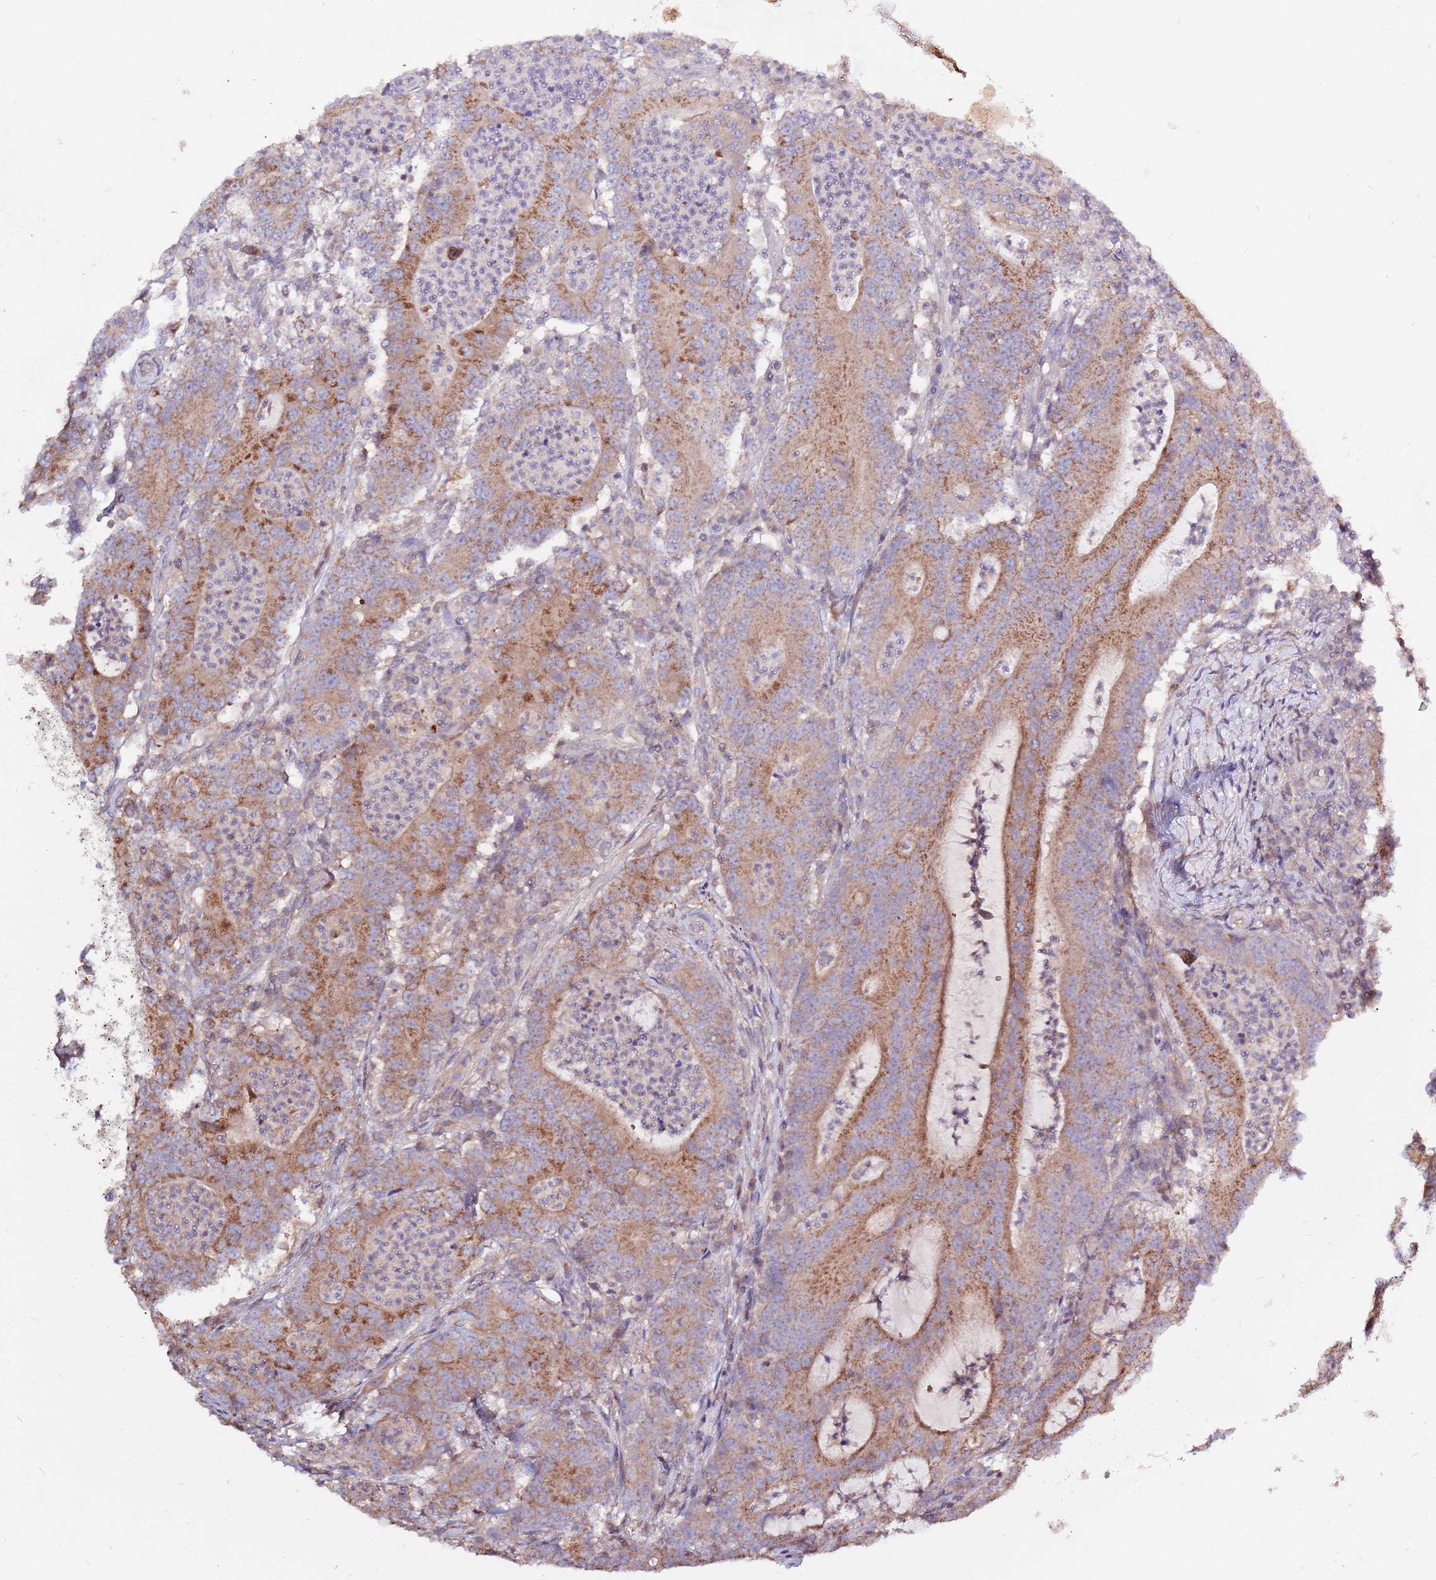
{"staining": {"intensity": "moderate", "quantity": ">75%", "location": "cytoplasmic/membranous"}, "tissue": "colorectal cancer", "cell_type": "Tumor cells", "image_type": "cancer", "snomed": [{"axis": "morphology", "description": "Adenocarcinoma, NOS"}, {"axis": "topography", "description": "Colon"}], "caption": "A micrograph showing moderate cytoplasmic/membranous expression in approximately >75% of tumor cells in colorectal adenocarcinoma, as visualized by brown immunohistochemical staining.", "gene": "EVA1B", "patient": {"sex": "male", "age": 83}}